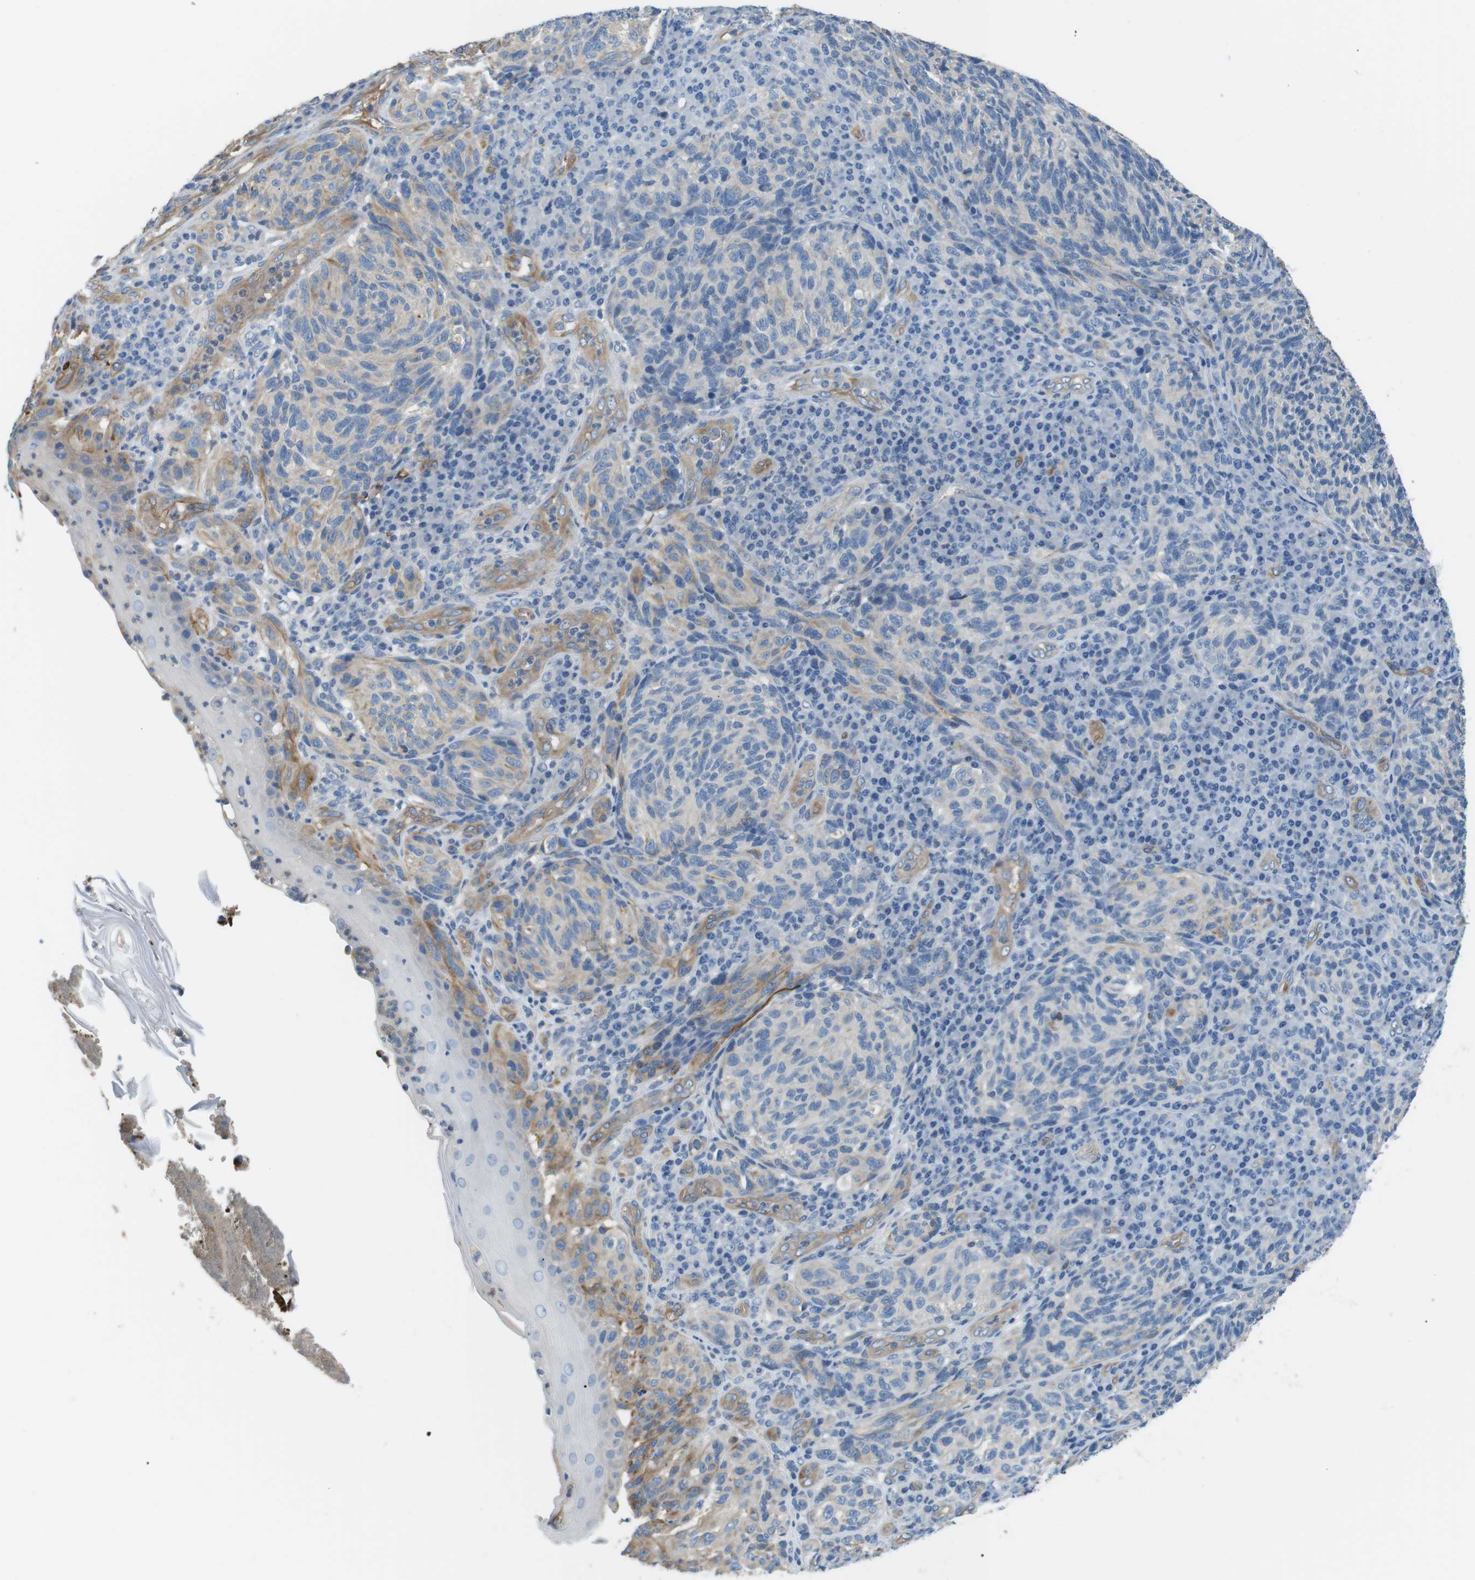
{"staining": {"intensity": "weak", "quantity": "25%-75%", "location": "cytoplasmic/membranous"}, "tissue": "melanoma", "cell_type": "Tumor cells", "image_type": "cancer", "snomed": [{"axis": "morphology", "description": "Malignant melanoma, NOS"}, {"axis": "topography", "description": "Skin"}], "caption": "High-magnification brightfield microscopy of melanoma stained with DAB (3,3'-diaminobenzidine) (brown) and counterstained with hematoxylin (blue). tumor cells exhibit weak cytoplasmic/membranous positivity is identified in about25%-75% of cells.", "gene": "ADCY10", "patient": {"sex": "female", "age": 73}}